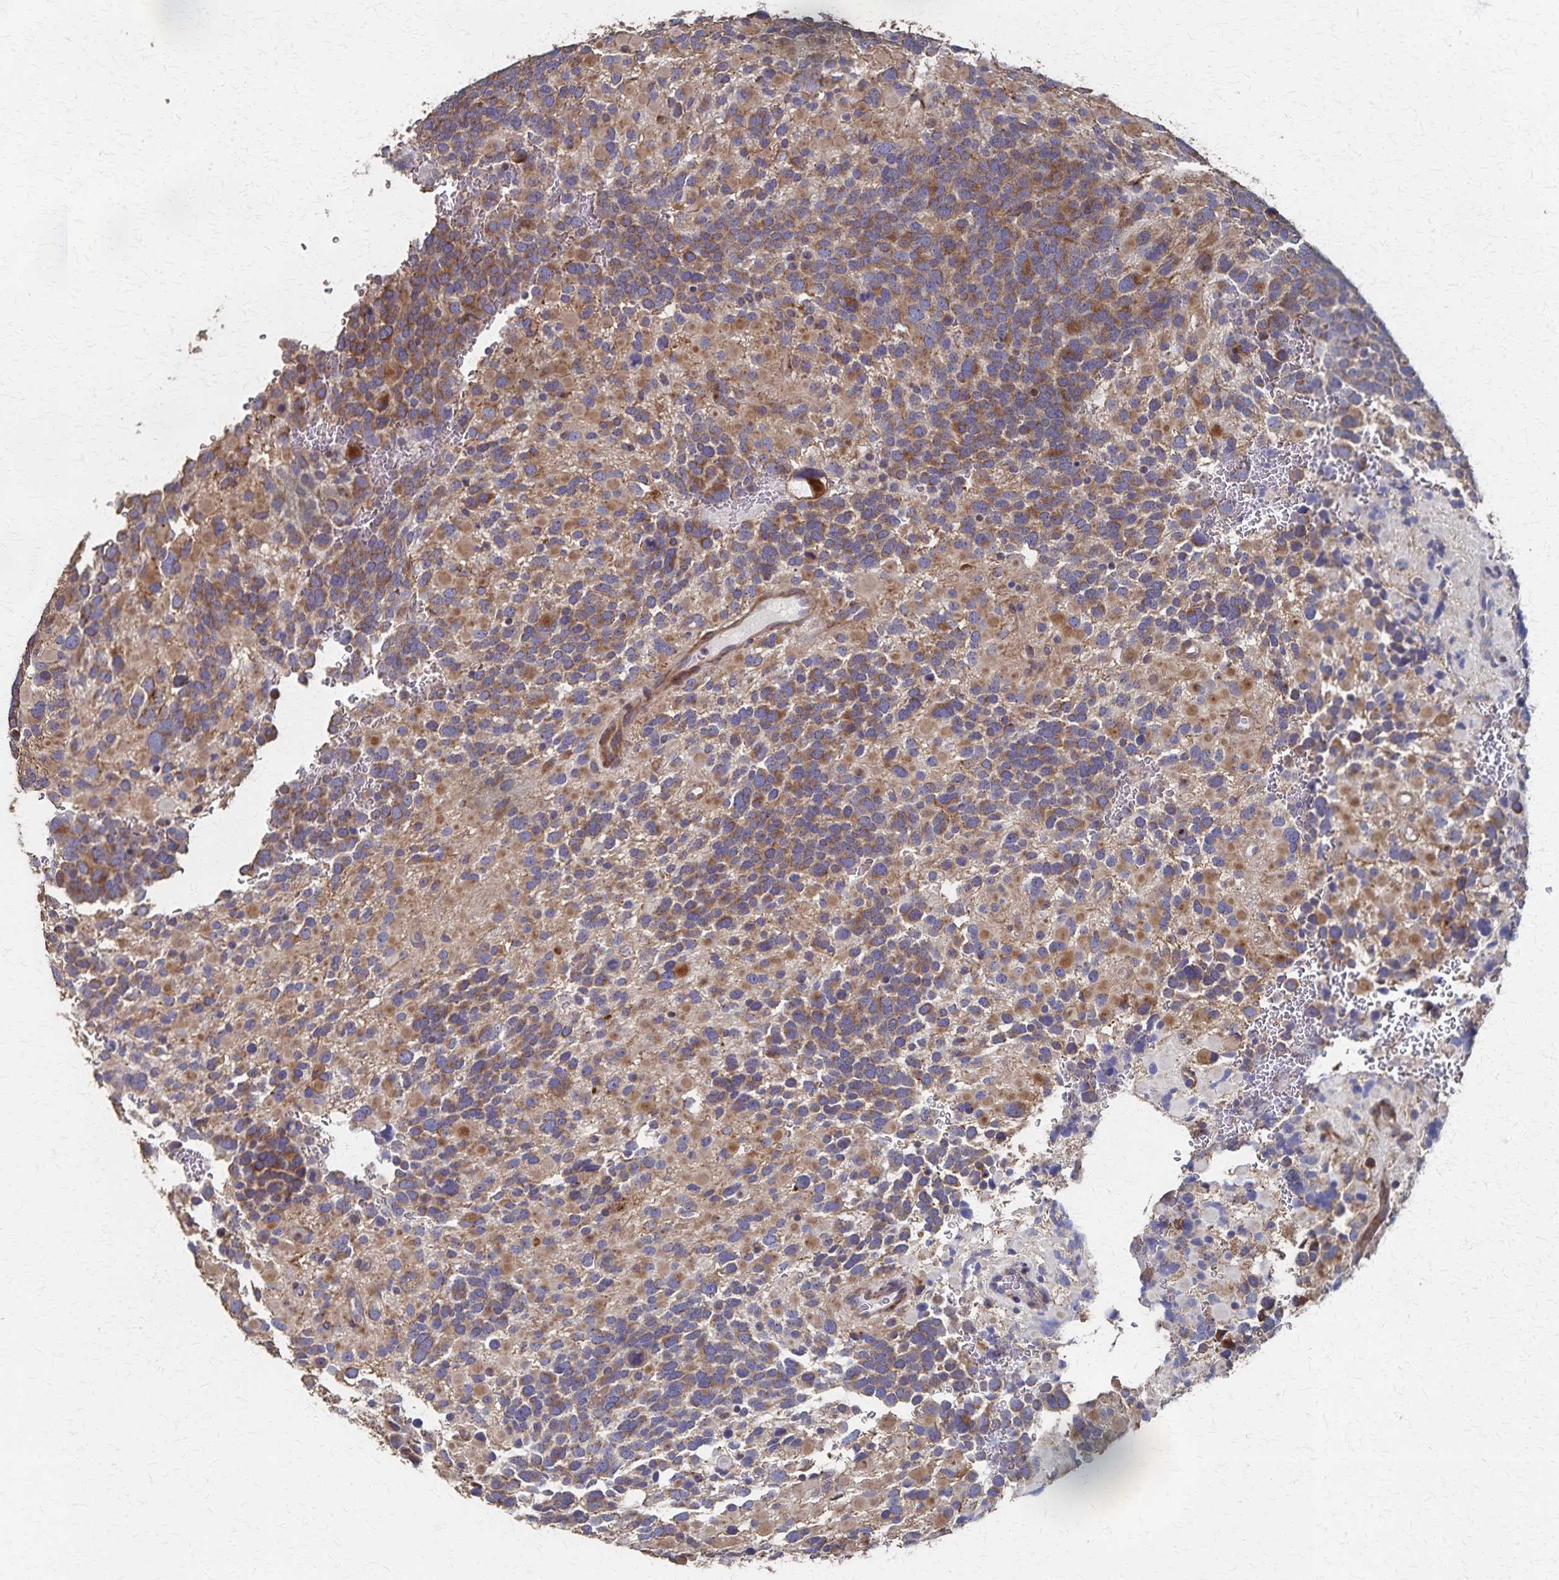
{"staining": {"intensity": "moderate", "quantity": ">75%", "location": "cytoplasmic/membranous"}, "tissue": "glioma", "cell_type": "Tumor cells", "image_type": "cancer", "snomed": [{"axis": "morphology", "description": "Glioma, malignant, High grade"}, {"axis": "topography", "description": "Brain"}], "caption": "Immunohistochemical staining of high-grade glioma (malignant) reveals medium levels of moderate cytoplasmic/membranous staining in approximately >75% of tumor cells.", "gene": "PGAP2", "patient": {"sex": "female", "age": 40}}